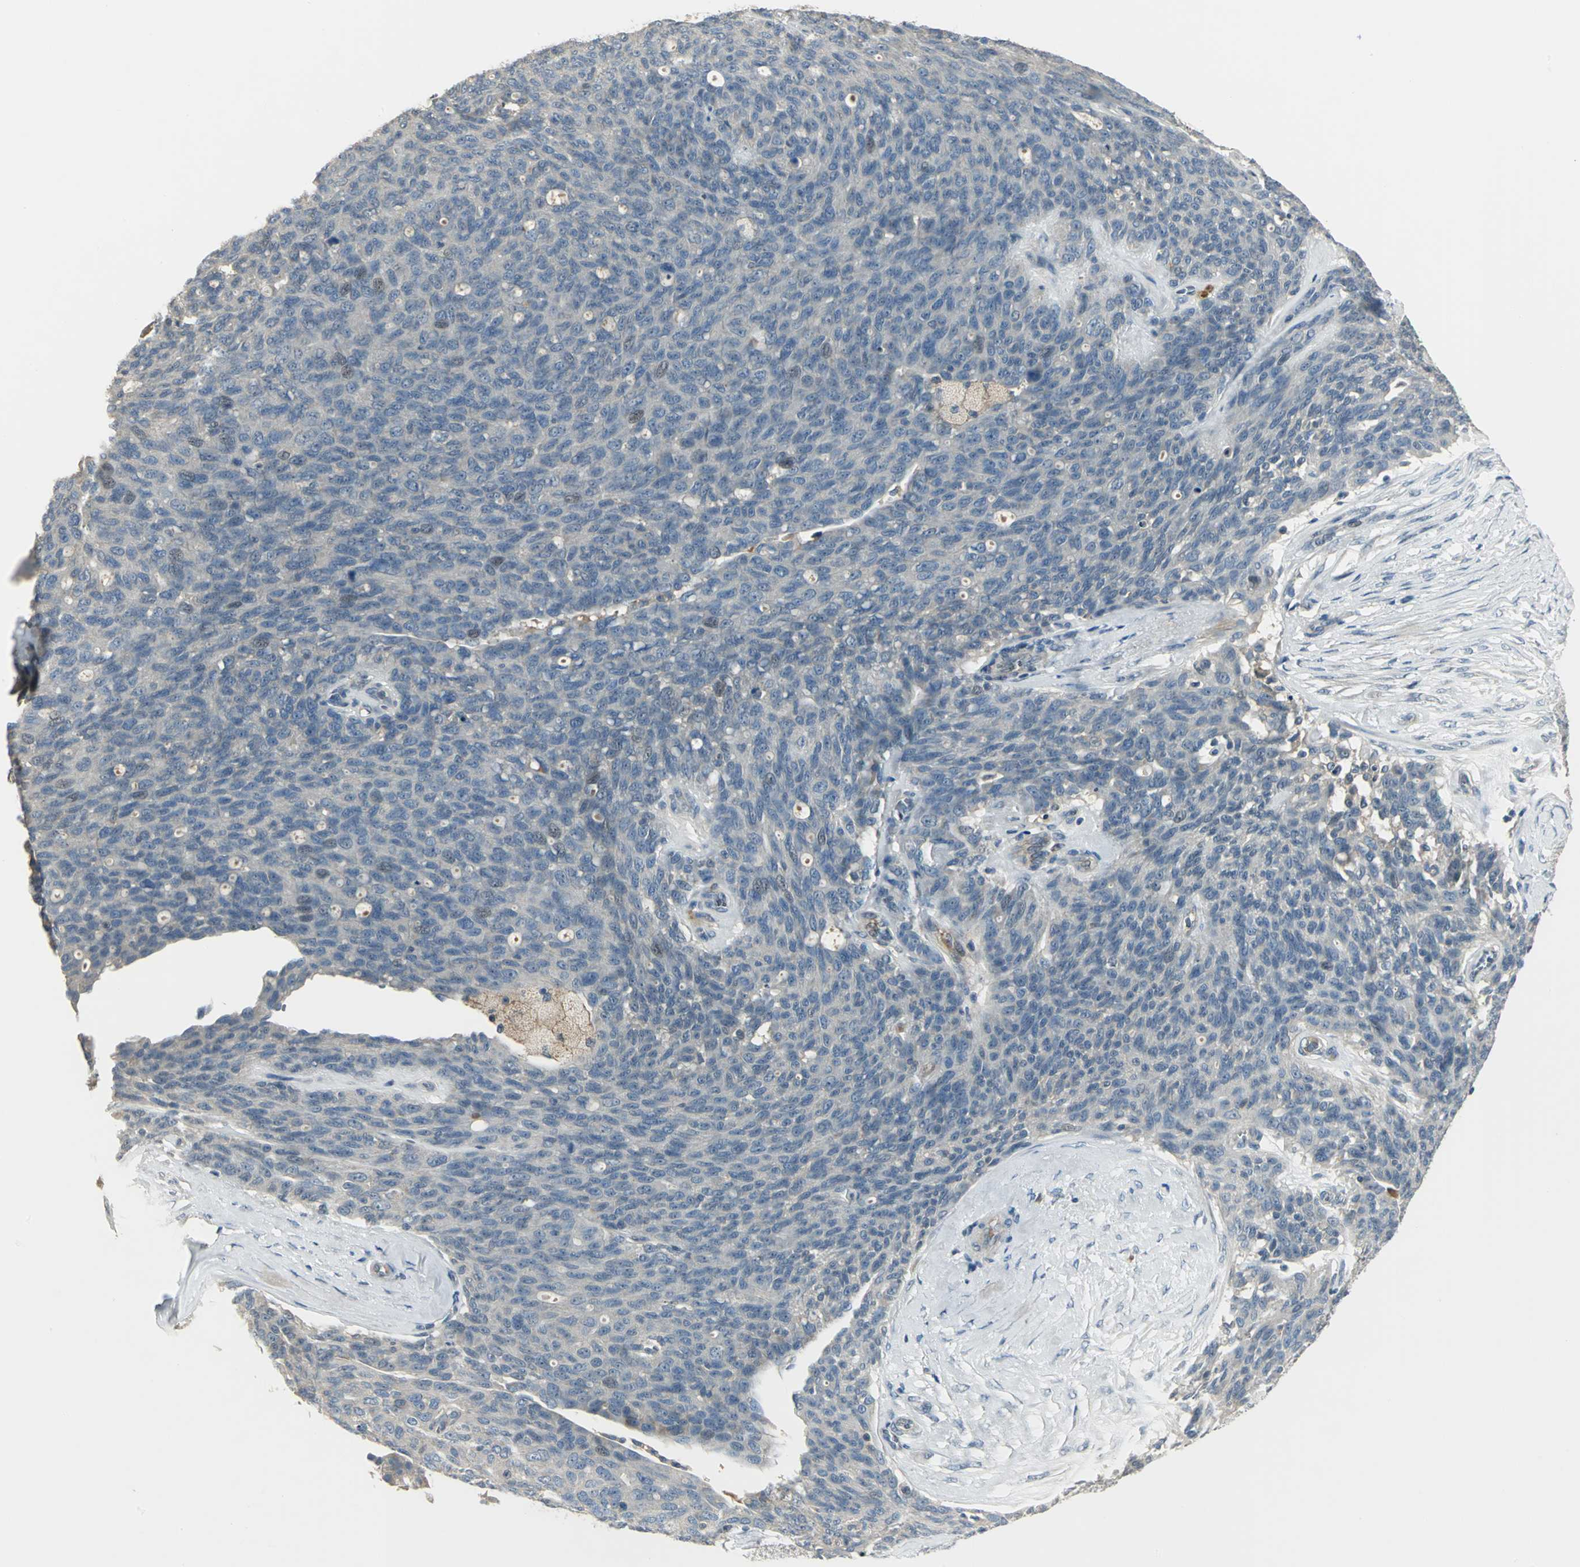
{"staining": {"intensity": "negative", "quantity": "none", "location": "none"}, "tissue": "ovarian cancer", "cell_type": "Tumor cells", "image_type": "cancer", "snomed": [{"axis": "morphology", "description": "Carcinoma, endometroid"}, {"axis": "topography", "description": "Ovary"}], "caption": "Tumor cells show no significant staining in ovarian cancer (endometroid carcinoma).", "gene": "PROC", "patient": {"sex": "female", "age": 60}}